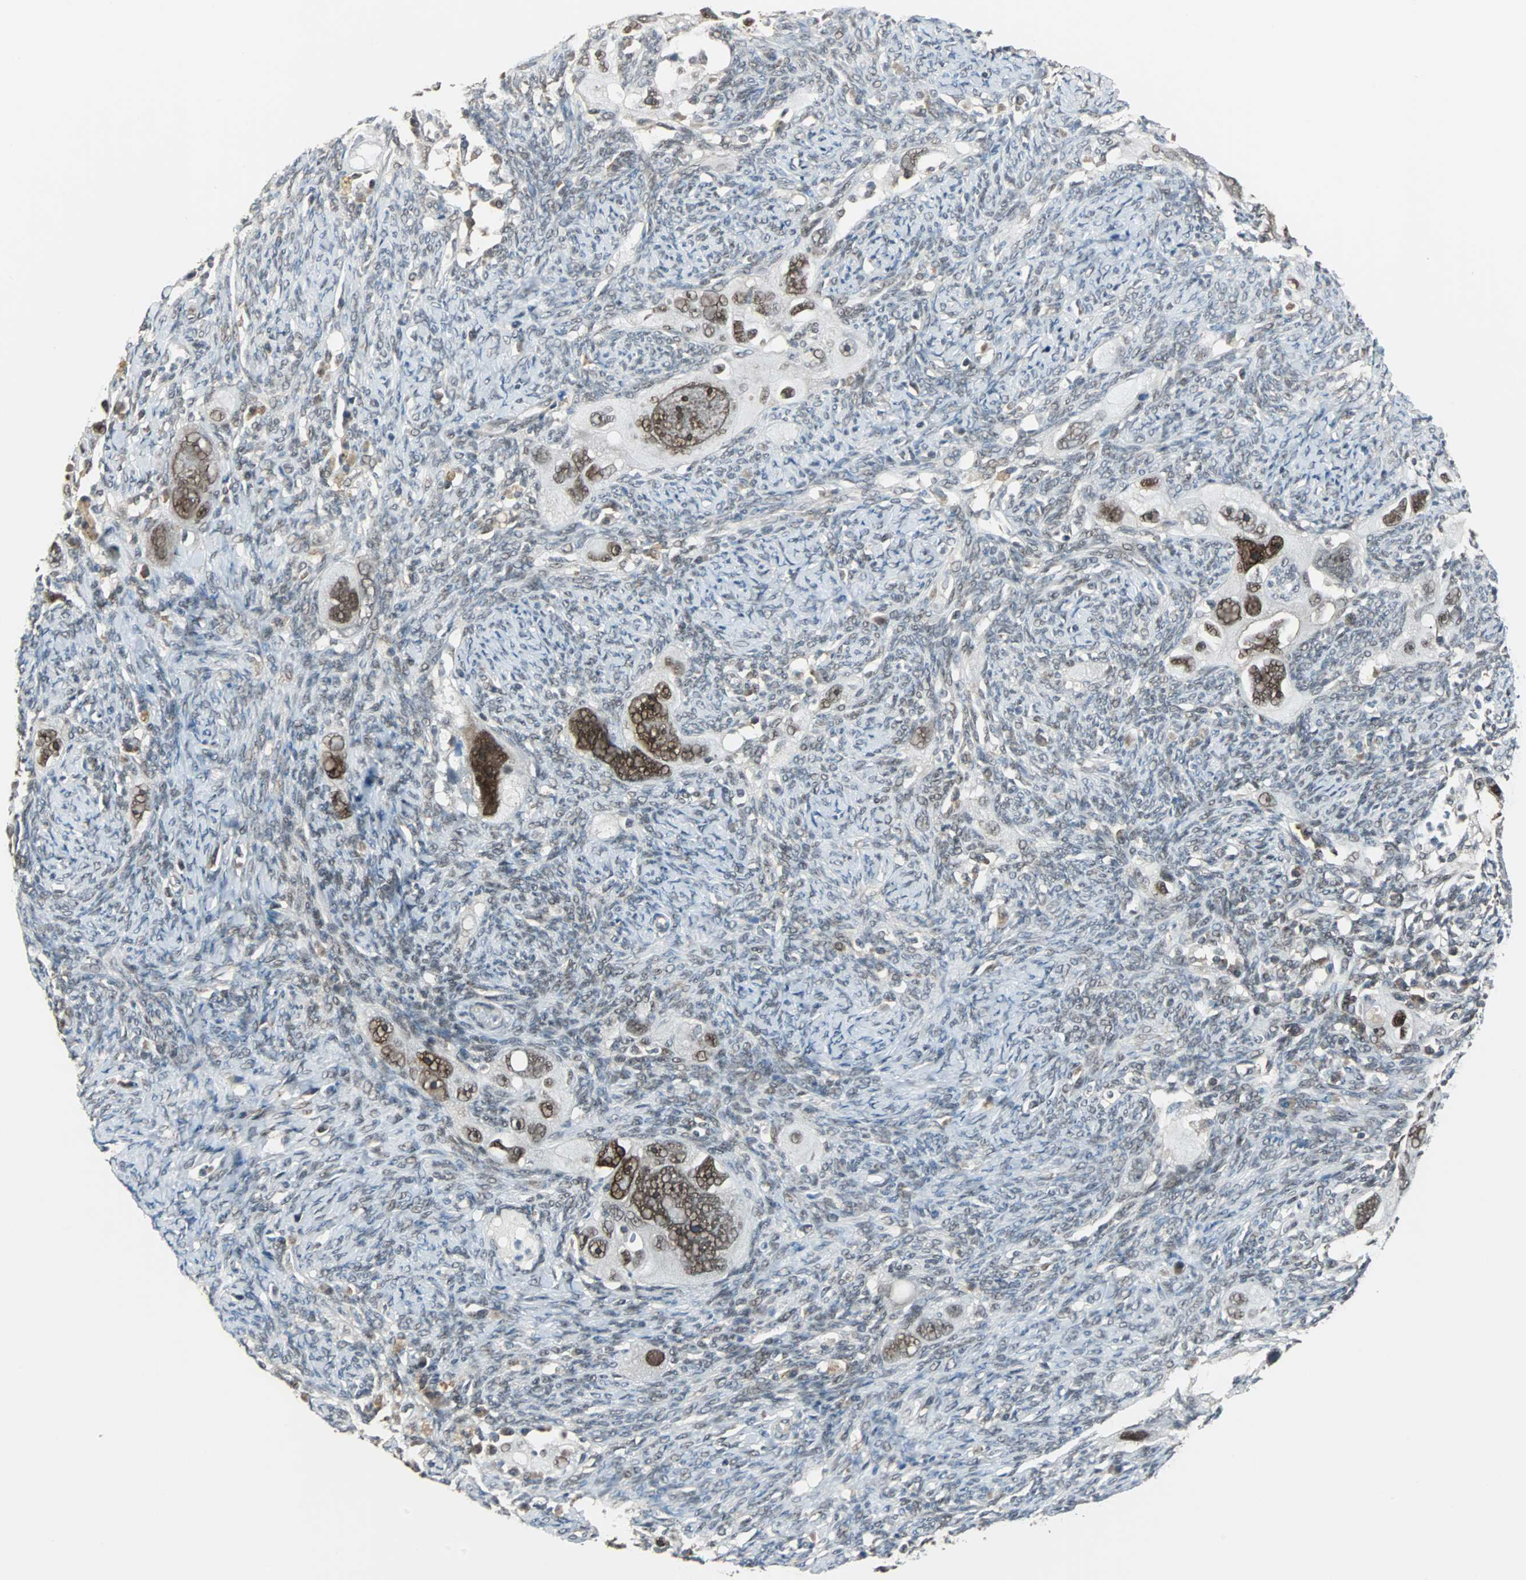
{"staining": {"intensity": "strong", "quantity": ">75%", "location": "nuclear"}, "tissue": "ovarian cancer", "cell_type": "Tumor cells", "image_type": "cancer", "snomed": [{"axis": "morphology", "description": "Normal tissue, NOS"}, {"axis": "morphology", "description": "Cystadenocarcinoma, serous, NOS"}, {"axis": "topography", "description": "Ovary"}], "caption": "Tumor cells demonstrate high levels of strong nuclear positivity in approximately >75% of cells in ovarian cancer (serous cystadenocarcinoma). (Stains: DAB in brown, nuclei in blue, Microscopy: brightfield microscopy at high magnification).", "gene": "ZHX2", "patient": {"sex": "female", "age": 62}}